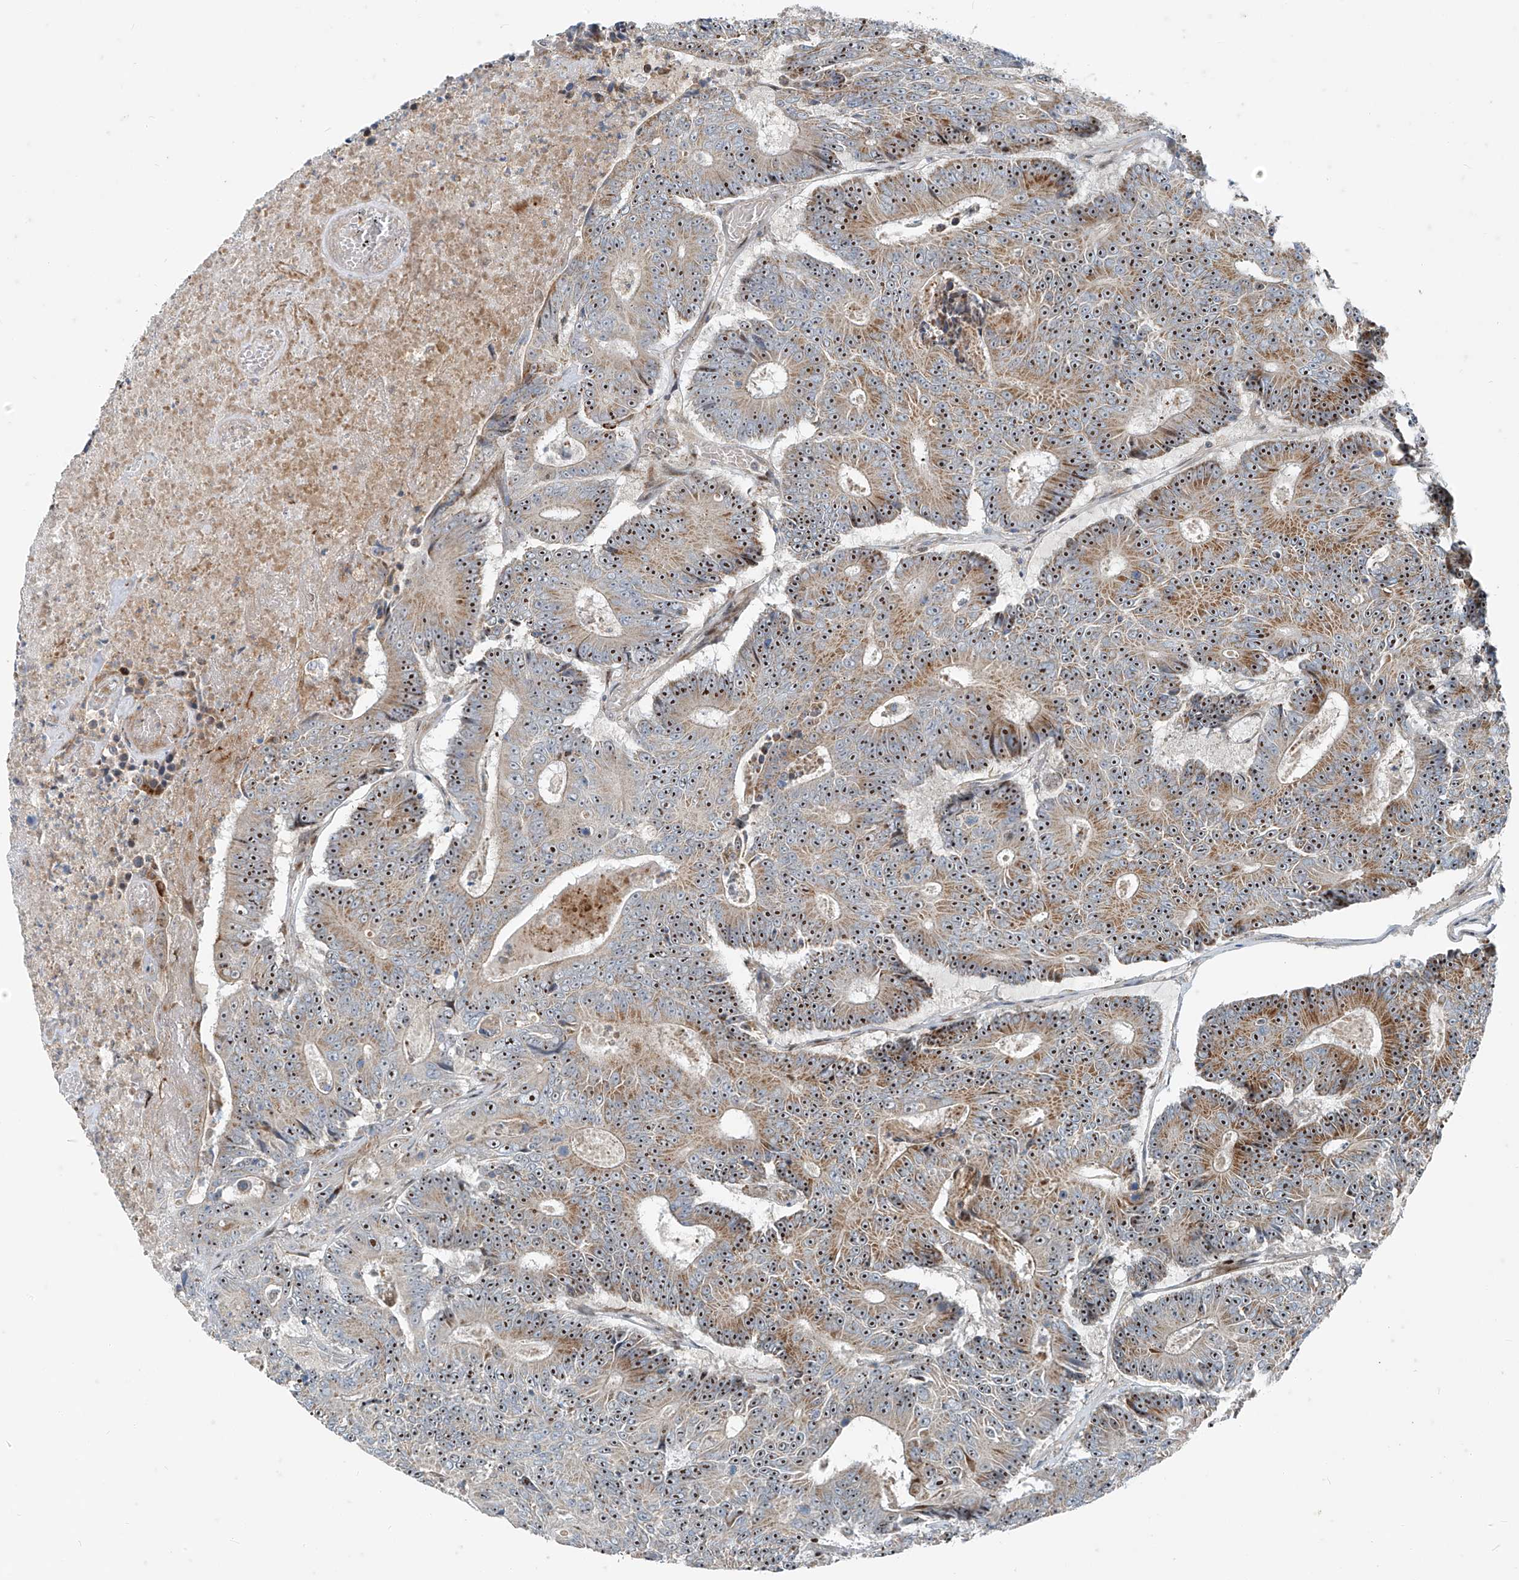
{"staining": {"intensity": "moderate", "quantity": ">75%", "location": "cytoplasmic/membranous,nuclear"}, "tissue": "colorectal cancer", "cell_type": "Tumor cells", "image_type": "cancer", "snomed": [{"axis": "morphology", "description": "Adenocarcinoma, NOS"}, {"axis": "topography", "description": "Colon"}], "caption": "Adenocarcinoma (colorectal) stained with DAB (3,3'-diaminobenzidine) IHC demonstrates medium levels of moderate cytoplasmic/membranous and nuclear expression in about >75% of tumor cells.", "gene": "PPCS", "patient": {"sex": "male", "age": 83}}